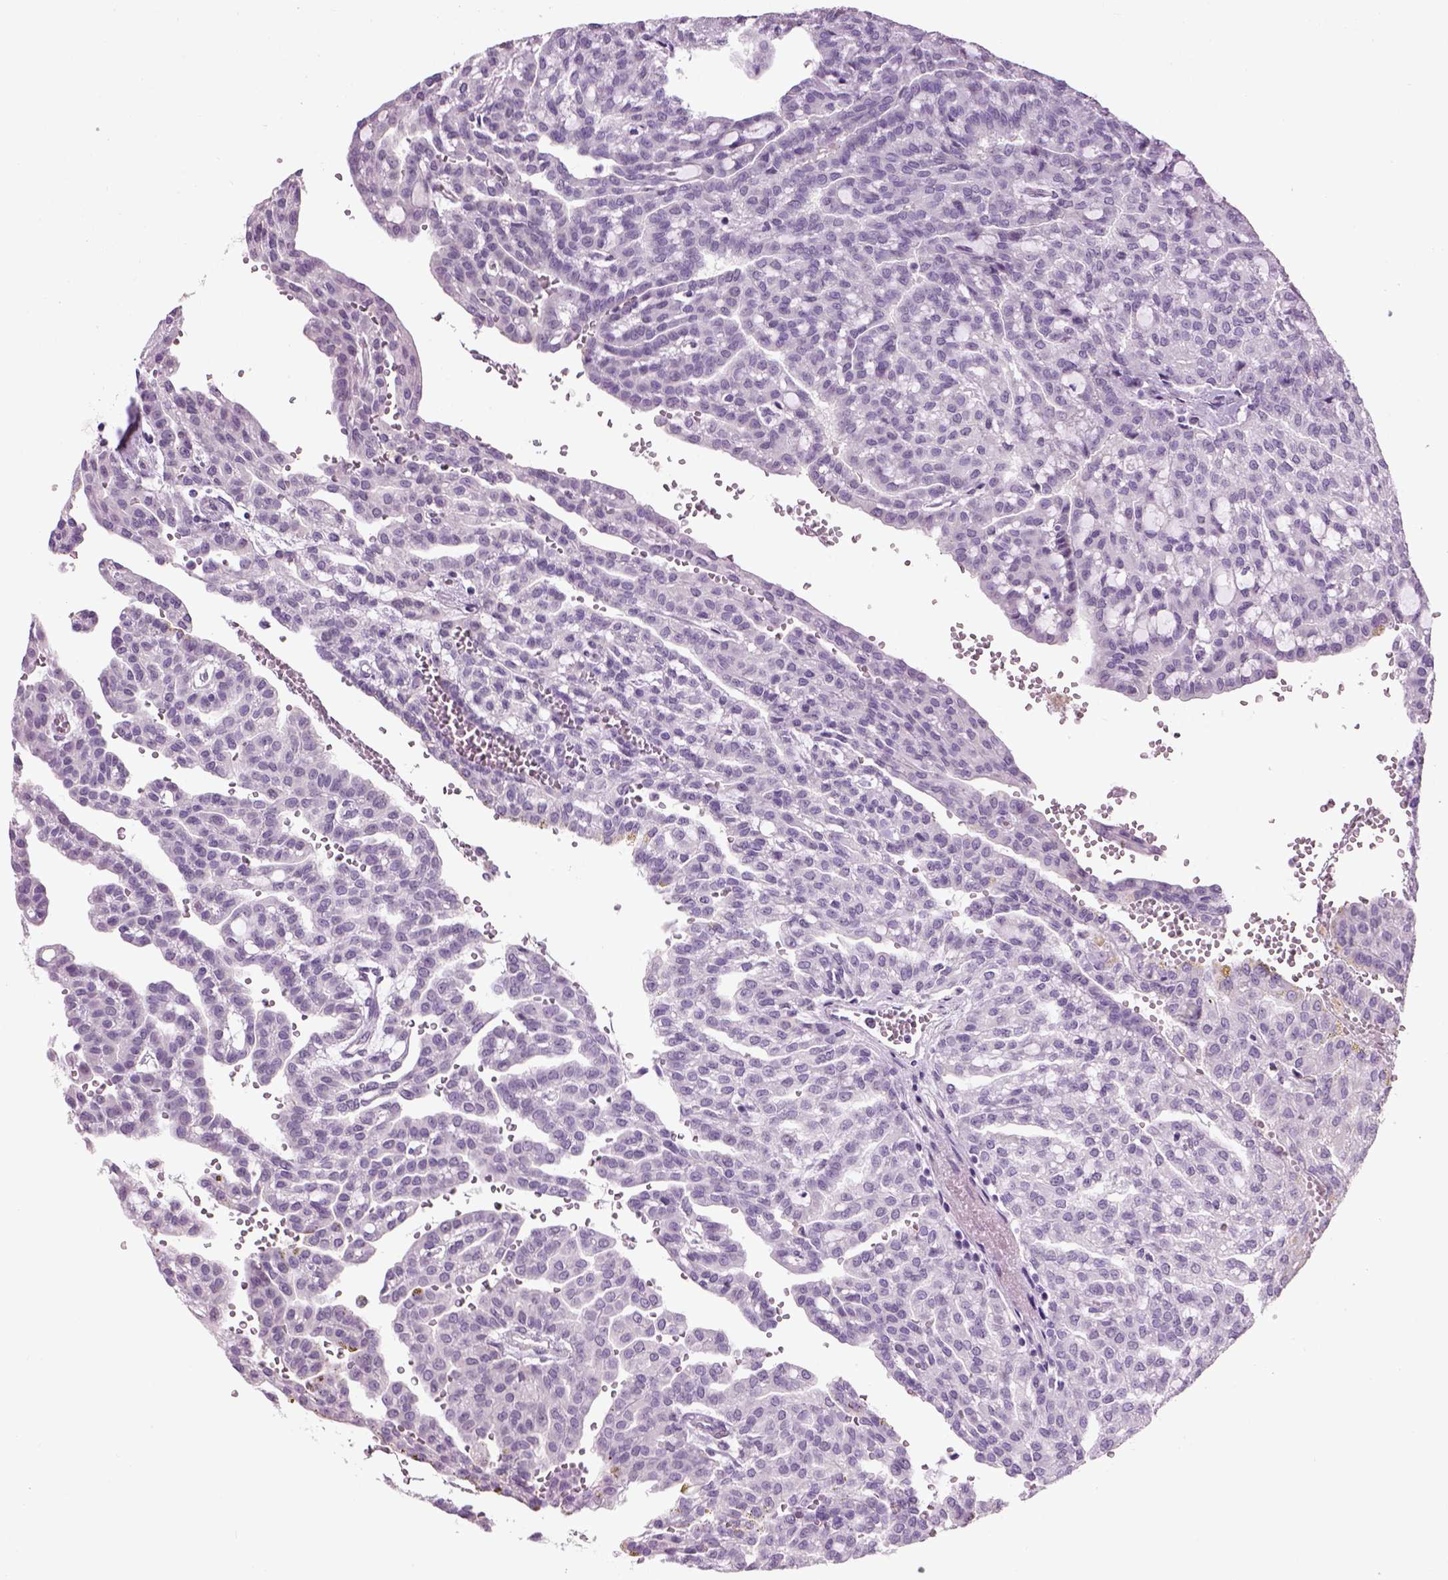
{"staining": {"intensity": "negative", "quantity": "none", "location": "none"}, "tissue": "renal cancer", "cell_type": "Tumor cells", "image_type": "cancer", "snomed": [{"axis": "morphology", "description": "Adenocarcinoma, NOS"}, {"axis": "topography", "description": "Kidney"}], "caption": "Tumor cells show no significant protein staining in renal adenocarcinoma.", "gene": "GABRB2", "patient": {"sex": "male", "age": 63}}